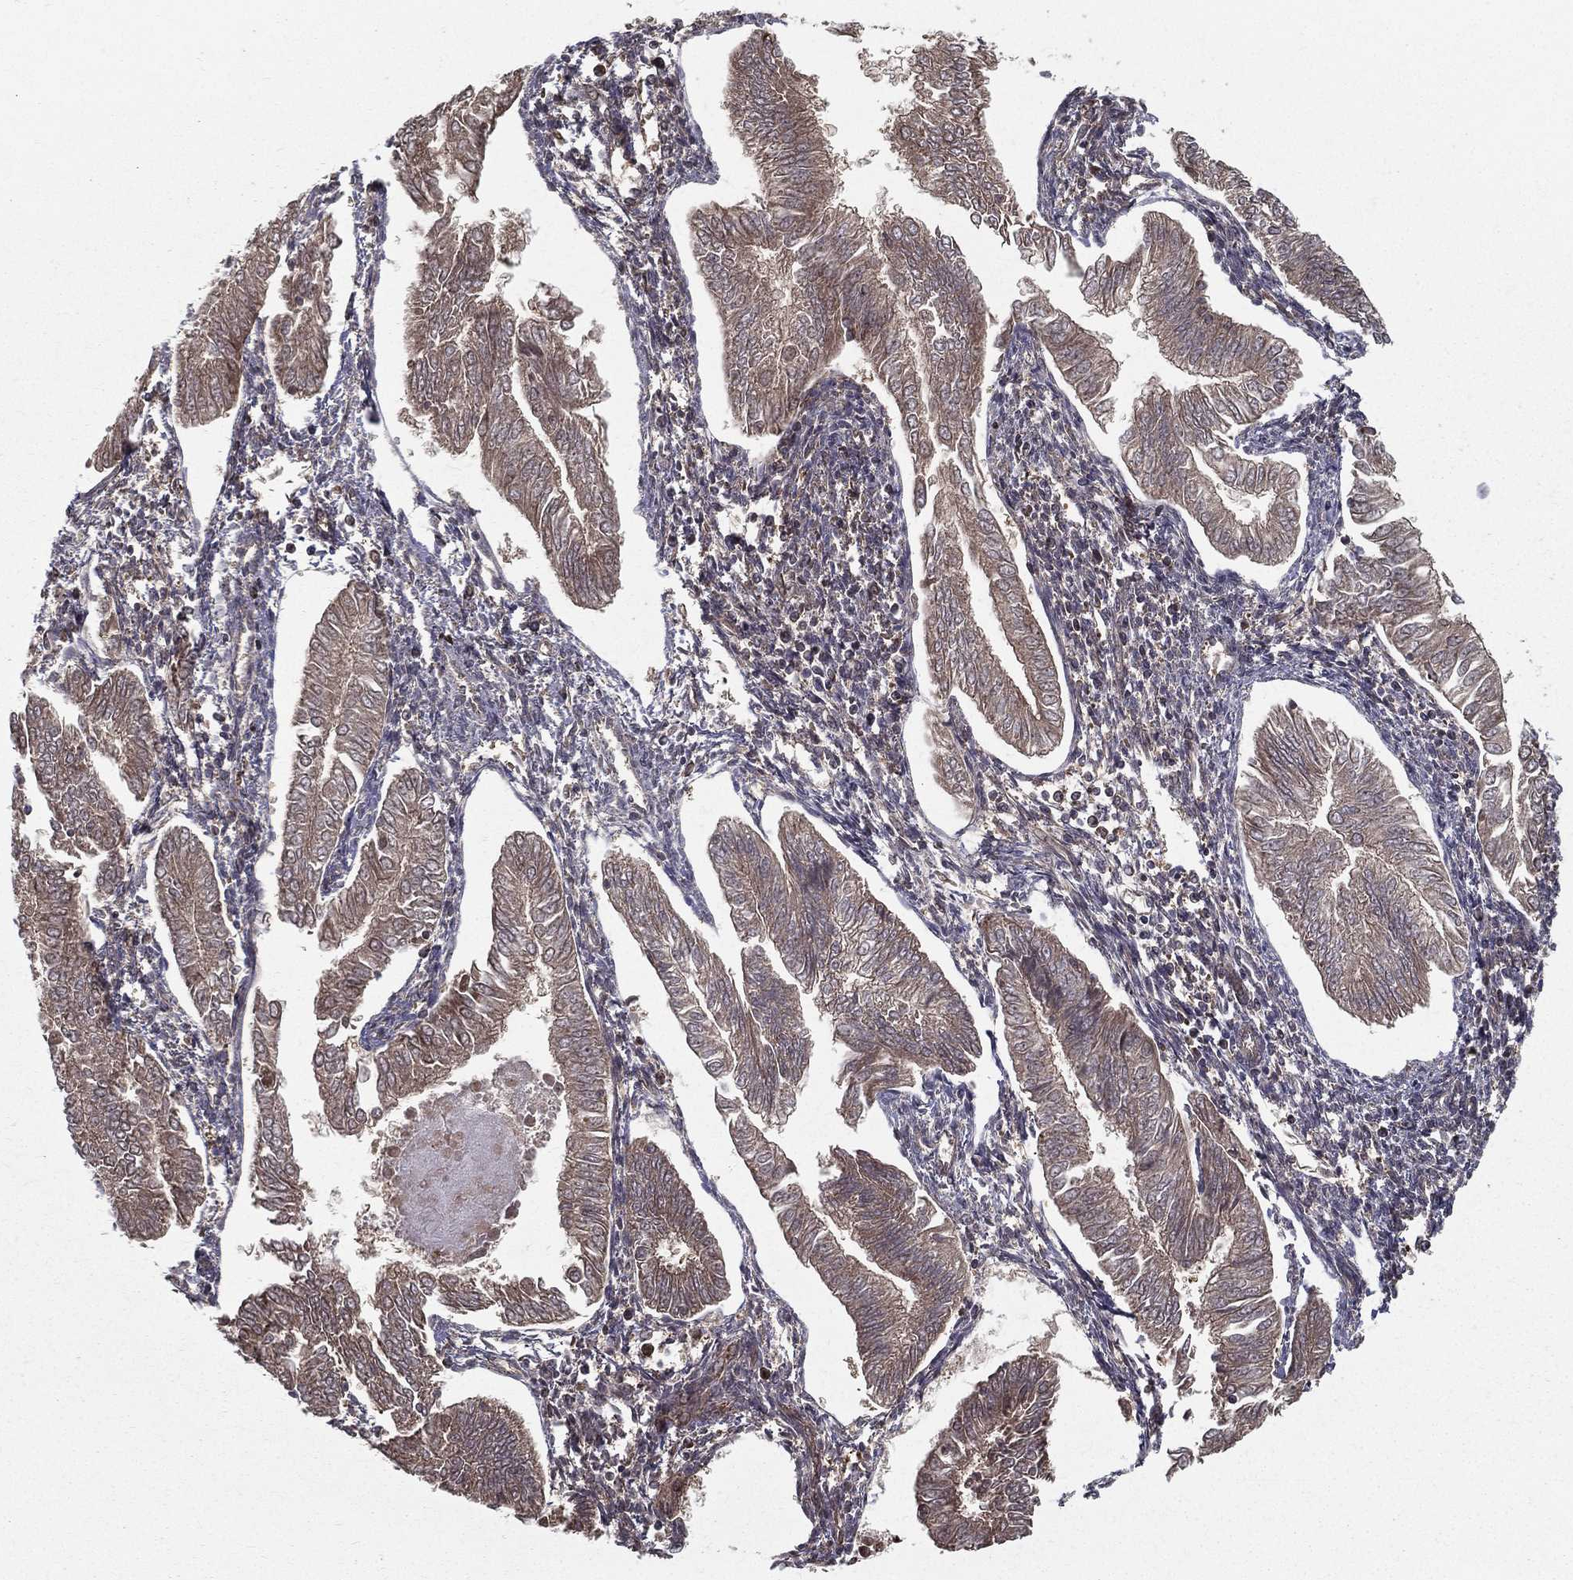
{"staining": {"intensity": "weak", "quantity": "25%-75%", "location": "cytoplasmic/membranous"}, "tissue": "endometrial cancer", "cell_type": "Tumor cells", "image_type": "cancer", "snomed": [{"axis": "morphology", "description": "Adenocarcinoma, NOS"}, {"axis": "topography", "description": "Endometrium"}], "caption": "Tumor cells show weak cytoplasmic/membranous positivity in about 25%-75% of cells in endometrial cancer.", "gene": "SLC6A6", "patient": {"sex": "female", "age": 53}}